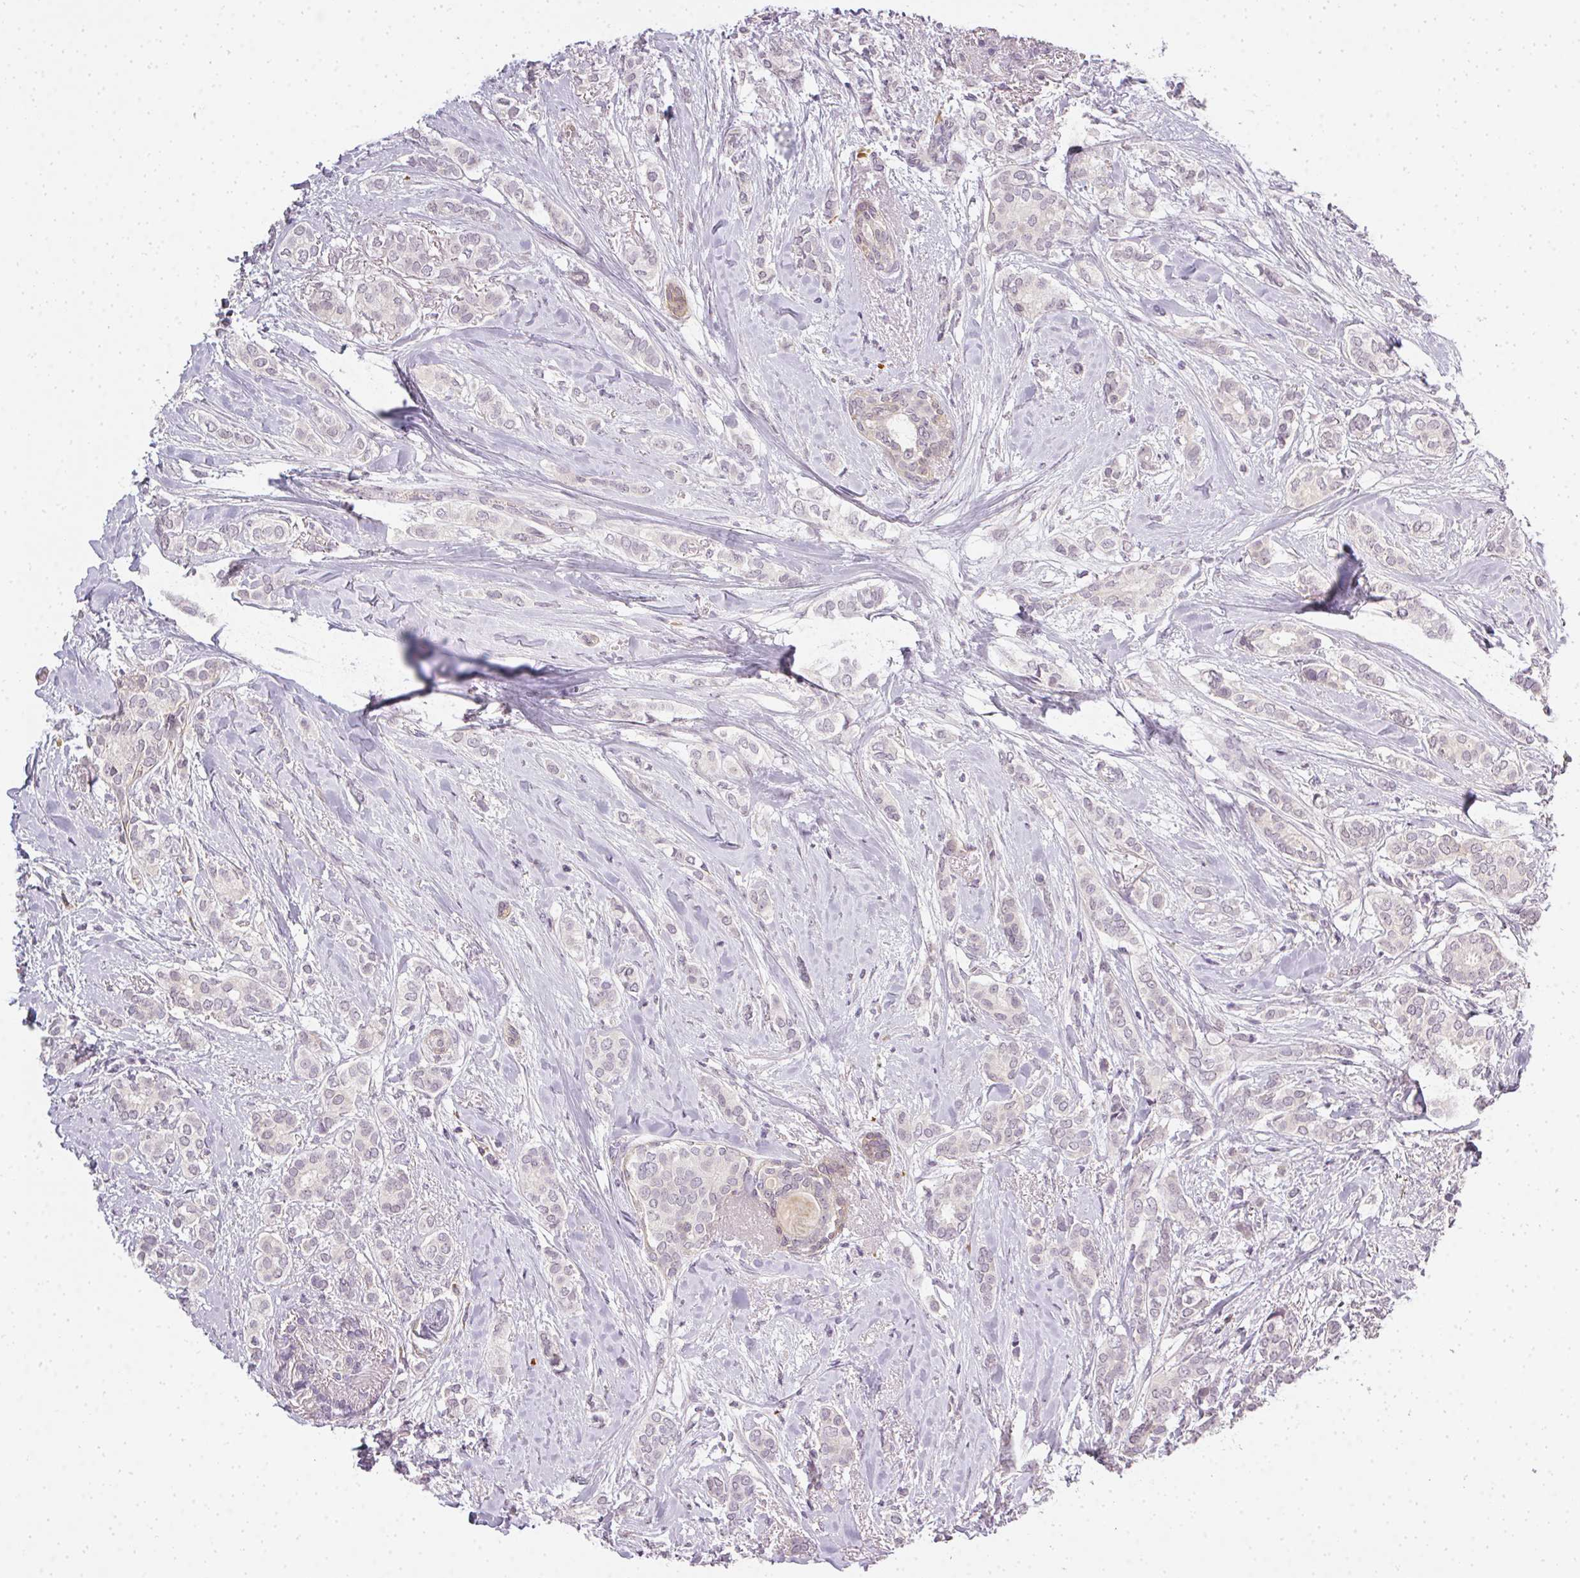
{"staining": {"intensity": "negative", "quantity": "none", "location": "none"}, "tissue": "breast cancer", "cell_type": "Tumor cells", "image_type": "cancer", "snomed": [{"axis": "morphology", "description": "Duct carcinoma"}, {"axis": "topography", "description": "Breast"}], "caption": "Immunohistochemistry of human breast cancer (infiltrating ductal carcinoma) exhibits no expression in tumor cells. (IHC, brightfield microscopy, high magnification).", "gene": "MED19", "patient": {"sex": "female", "age": 73}}